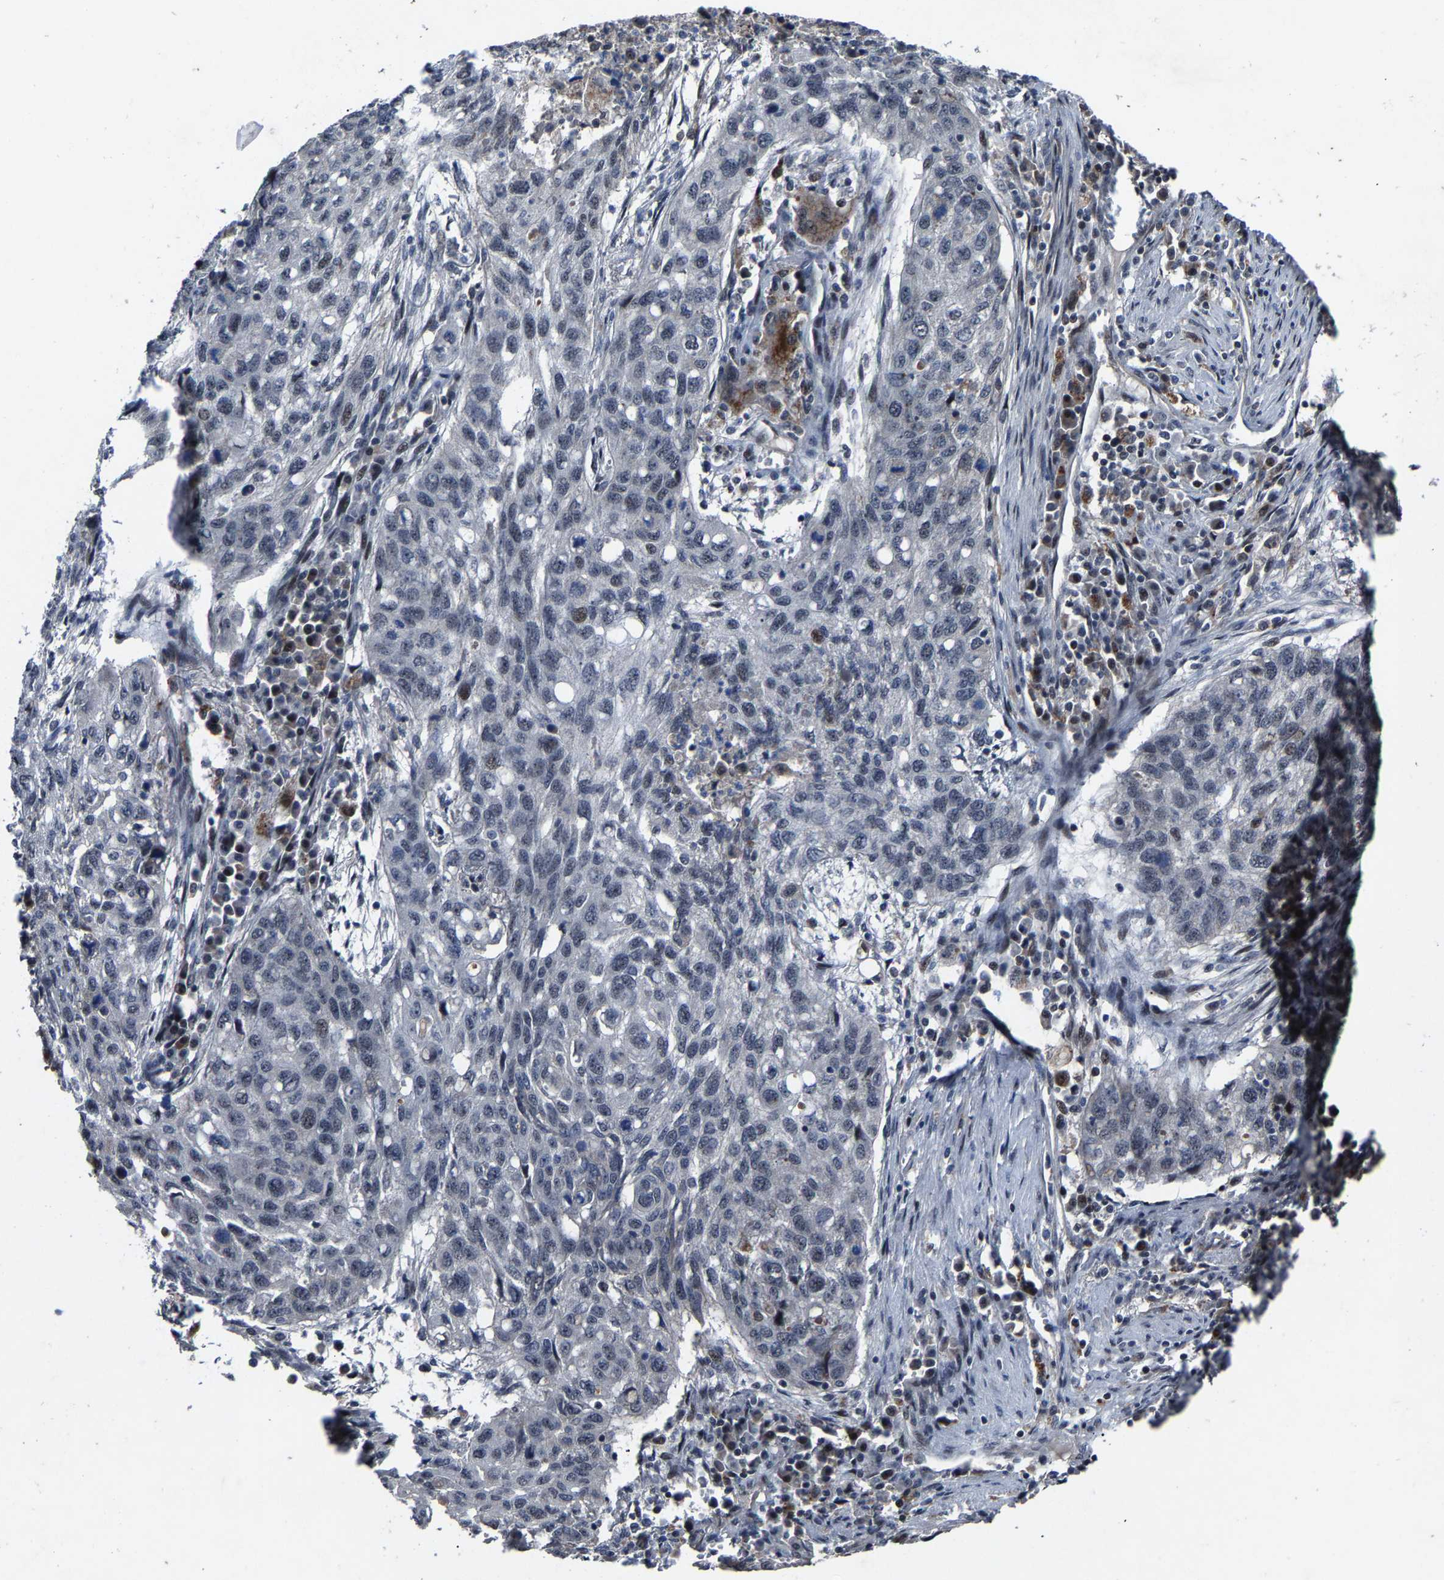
{"staining": {"intensity": "negative", "quantity": "none", "location": "none"}, "tissue": "lung cancer", "cell_type": "Tumor cells", "image_type": "cancer", "snomed": [{"axis": "morphology", "description": "Squamous cell carcinoma, NOS"}, {"axis": "topography", "description": "Lung"}], "caption": "An immunohistochemistry micrograph of lung squamous cell carcinoma is shown. There is no staining in tumor cells of lung squamous cell carcinoma.", "gene": "LSM8", "patient": {"sex": "female", "age": 63}}